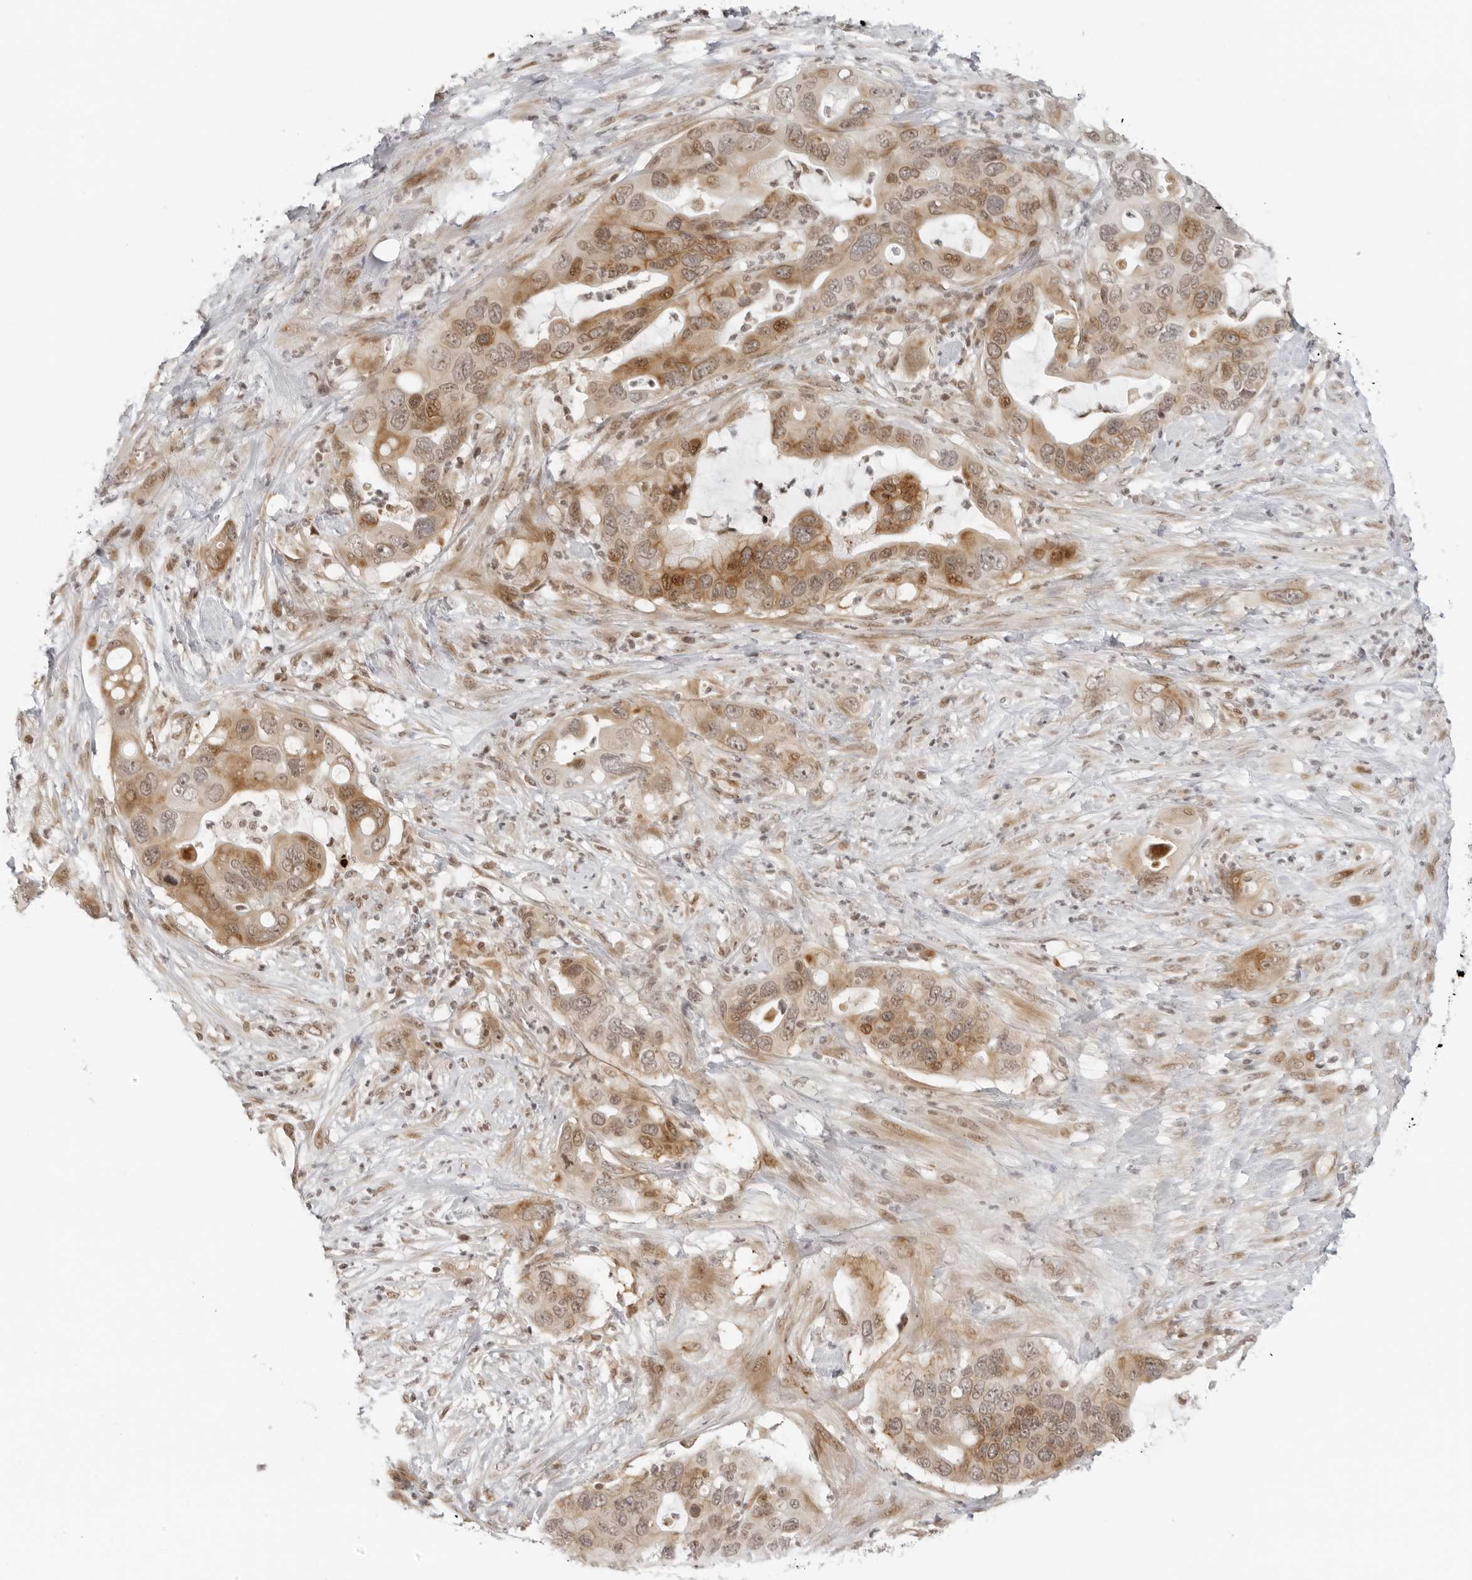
{"staining": {"intensity": "moderate", "quantity": "25%-75%", "location": "cytoplasmic/membranous,nuclear"}, "tissue": "pancreatic cancer", "cell_type": "Tumor cells", "image_type": "cancer", "snomed": [{"axis": "morphology", "description": "Adenocarcinoma, NOS"}, {"axis": "topography", "description": "Pancreas"}], "caption": "Immunohistochemical staining of human pancreatic cancer (adenocarcinoma) exhibits medium levels of moderate cytoplasmic/membranous and nuclear protein staining in approximately 25%-75% of tumor cells. (brown staining indicates protein expression, while blue staining denotes nuclei).", "gene": "ZNF407", "patient": {"sex": "female", "age": 71}}